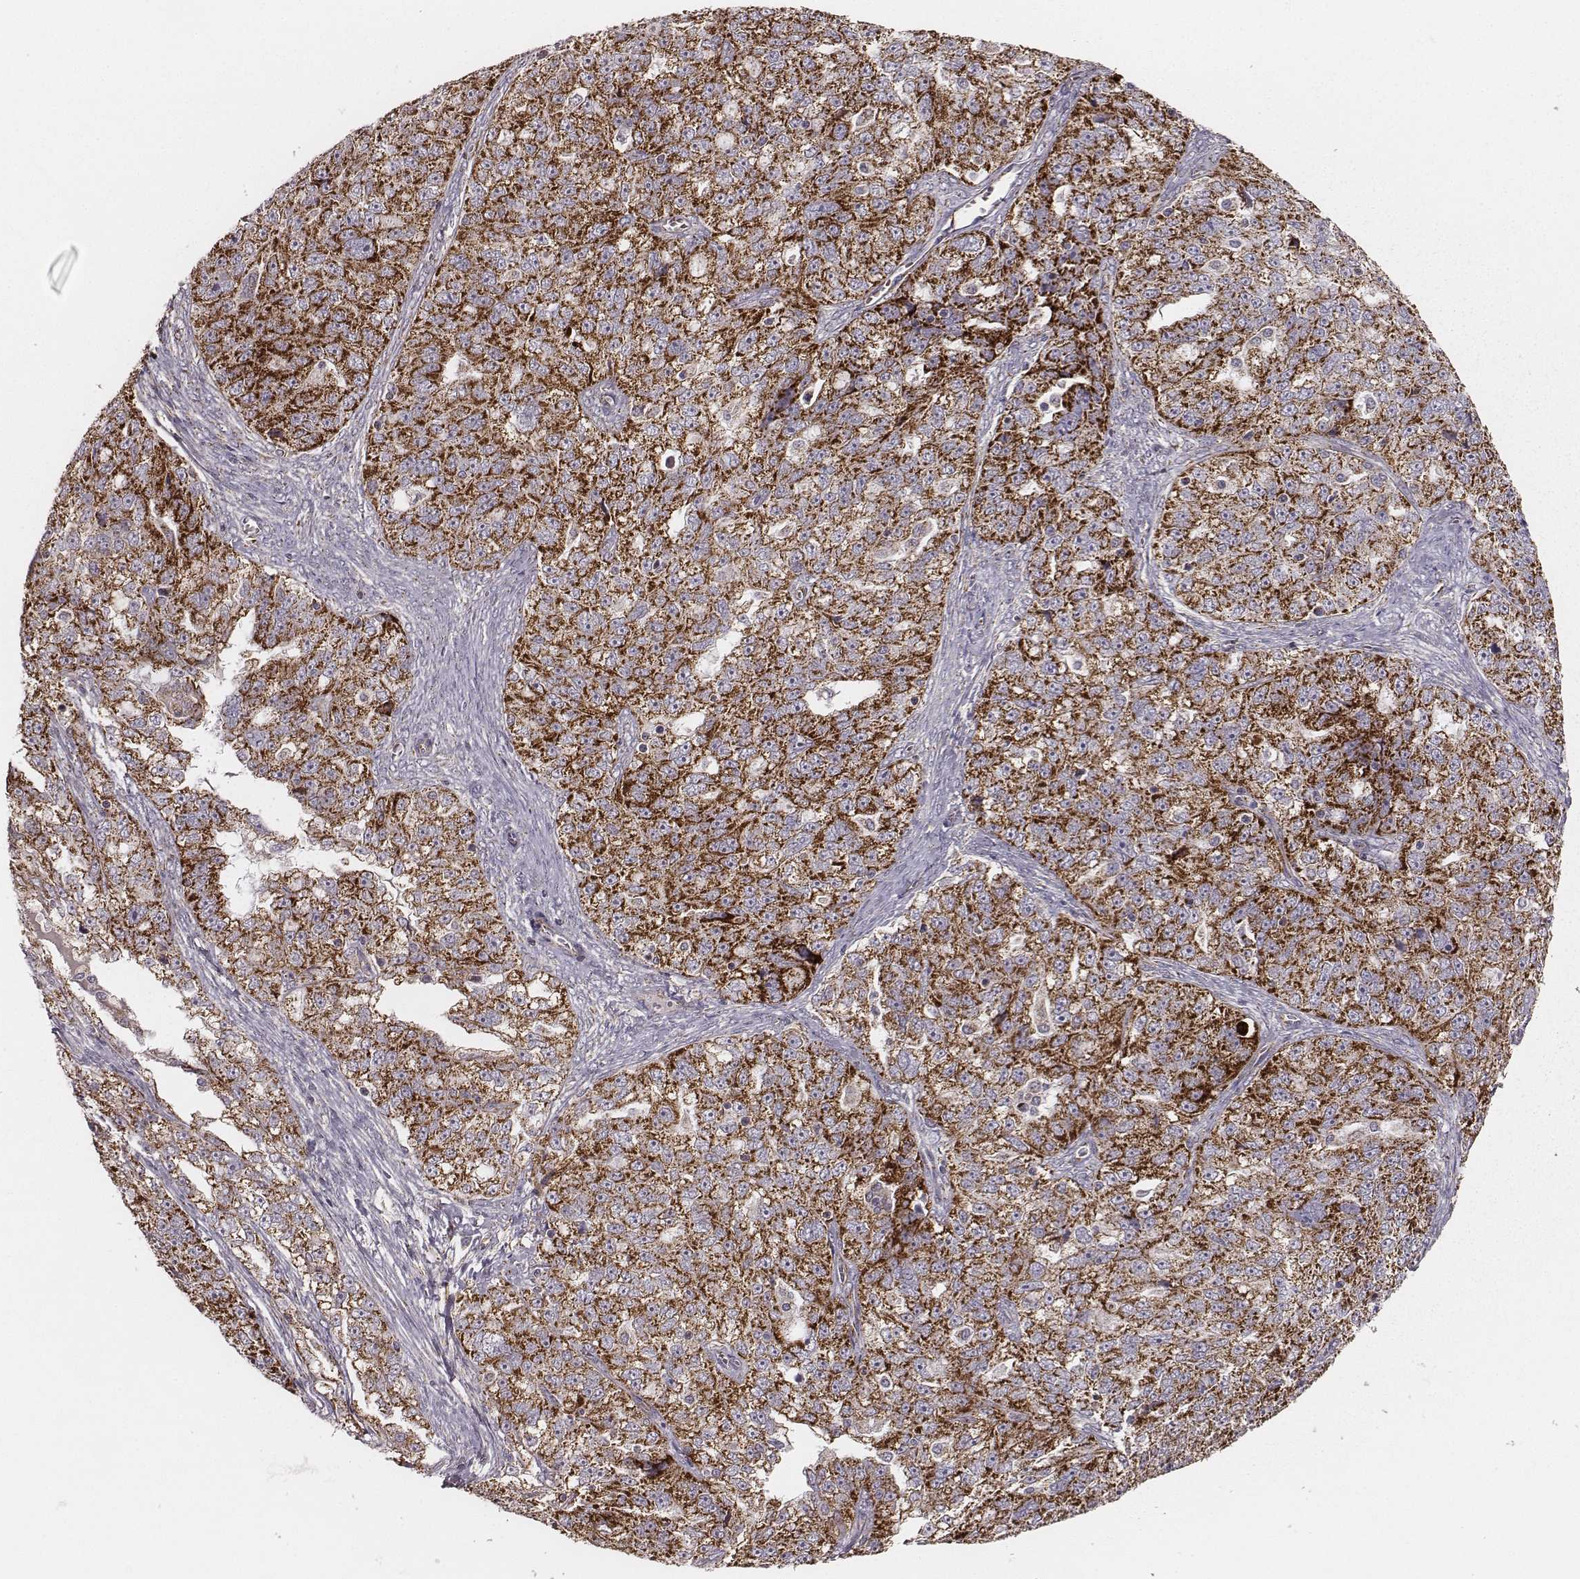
{"staining": {"intensity": "strong", "quantity": ">75%", "location": "cytoplasmic/membranous"}, "tissue": "ovarian cancer", "cell_type": "Tumor cells", "image_type": "cancer", "snomed": [{"axis": "morphology", "description": "Cystadenocarcinoma, serous, NOS"}, {"axis": "topography", "description": "Ovary"}], "caption": "Immunohistochemistry (IHC) of human ovarian cancer reveals high levels of strong cytoplasmic/membranous expression in approximately >75% of tumor cells. (Stains: DAB in brown, nuclei in blue, Microscopy: brightfield microscopy at high magnification).", "gene": "TUFM", "patient": {"sex": "female", "age": 51}}